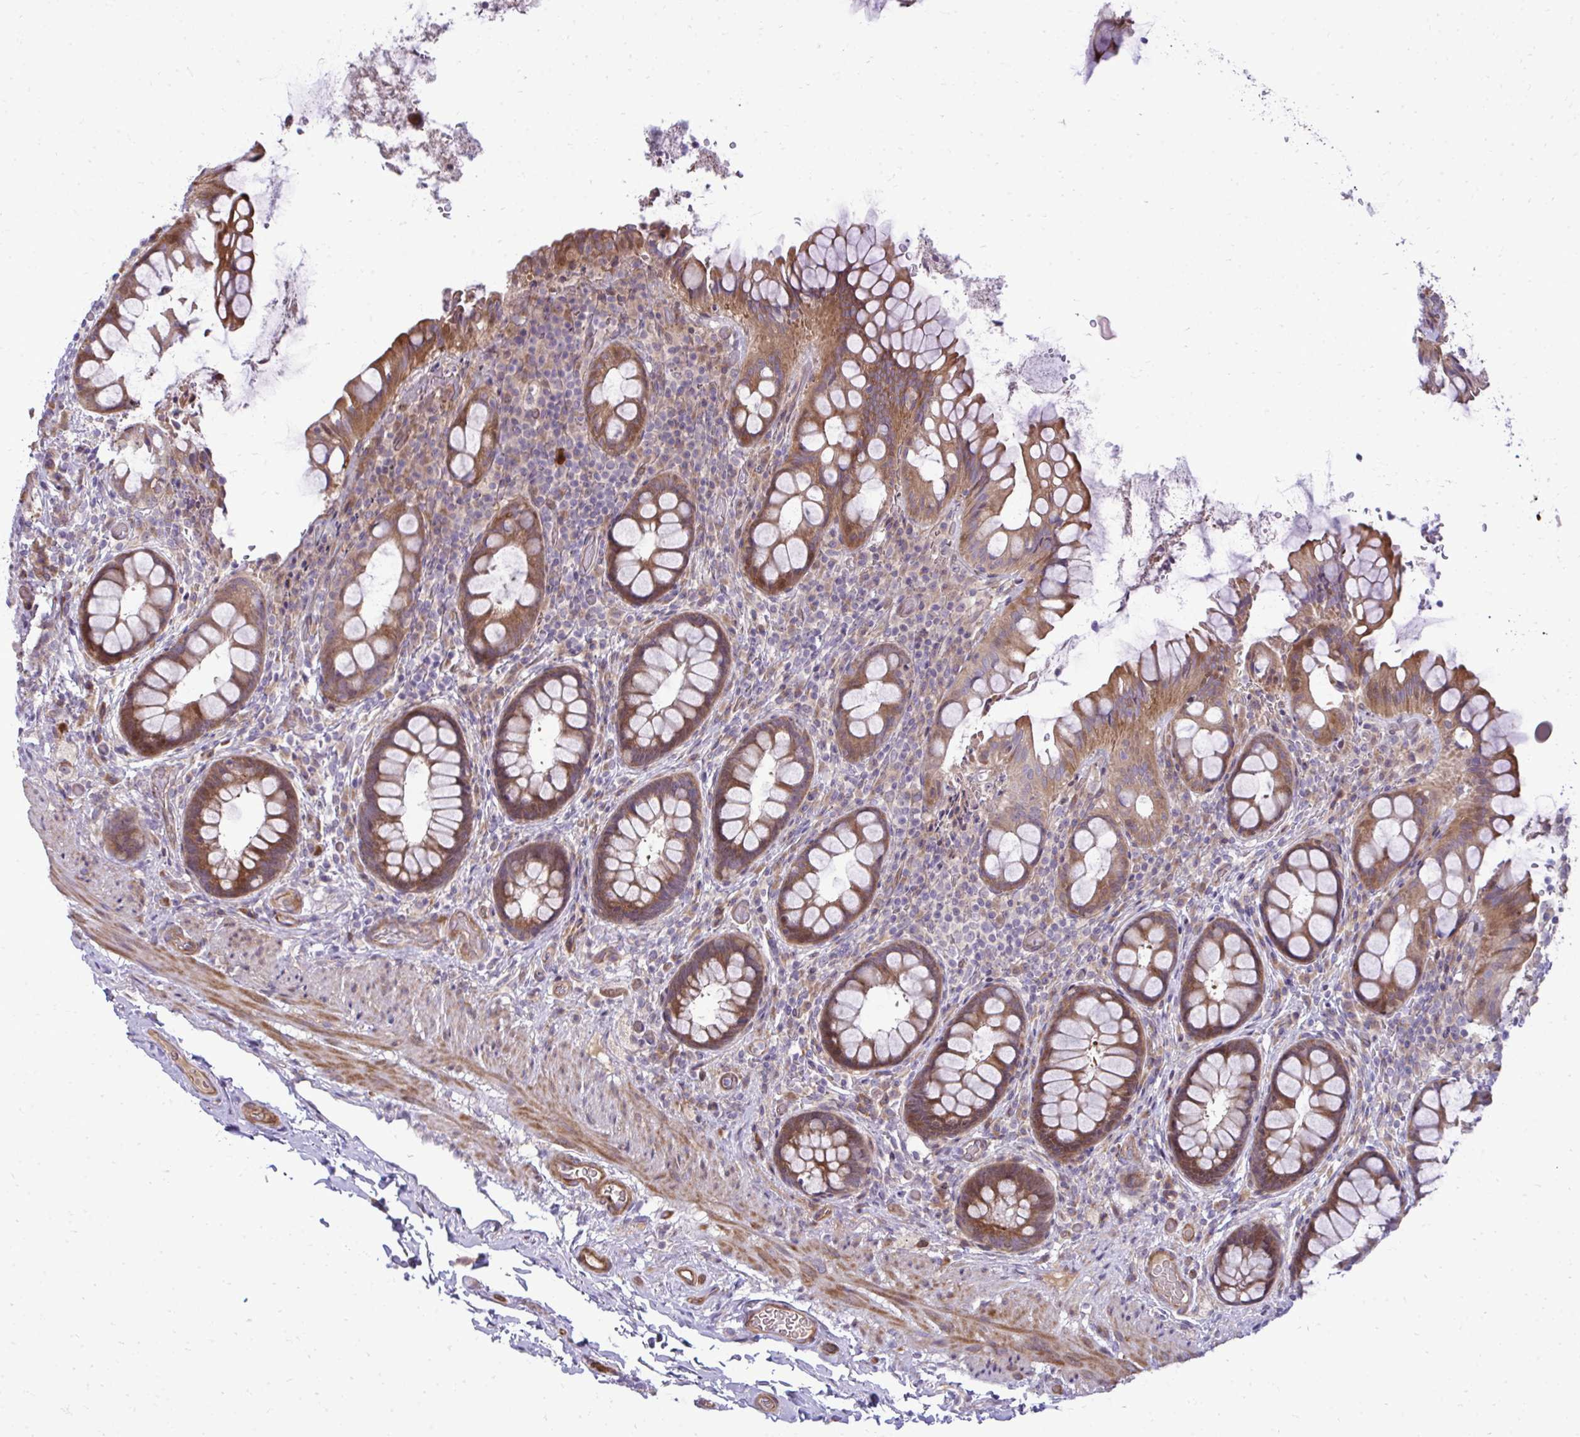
{"staining": {"intensity": "moderate", "quantity": ">75%", "location": "cytoplasmic/membranous"}, "tissue": "rectum", "cell_type": "Glandular cells", "image_type": "normal", "snomed": [{"axis": "morphology", "description": "Normal tissue, NOS"}, {"axis": "topography", "description": "Rectum"}, {"axis": "topography", "description": "Peripheral nerve tissue"}], "caption": "Protein expression analysis of normal rectum shows moderate cytoplasmic/membranous positivity in approximately >75% of glandular cells.", "gene": "ZSCAN9", "patient": {"sex": "female", "age": 69}}